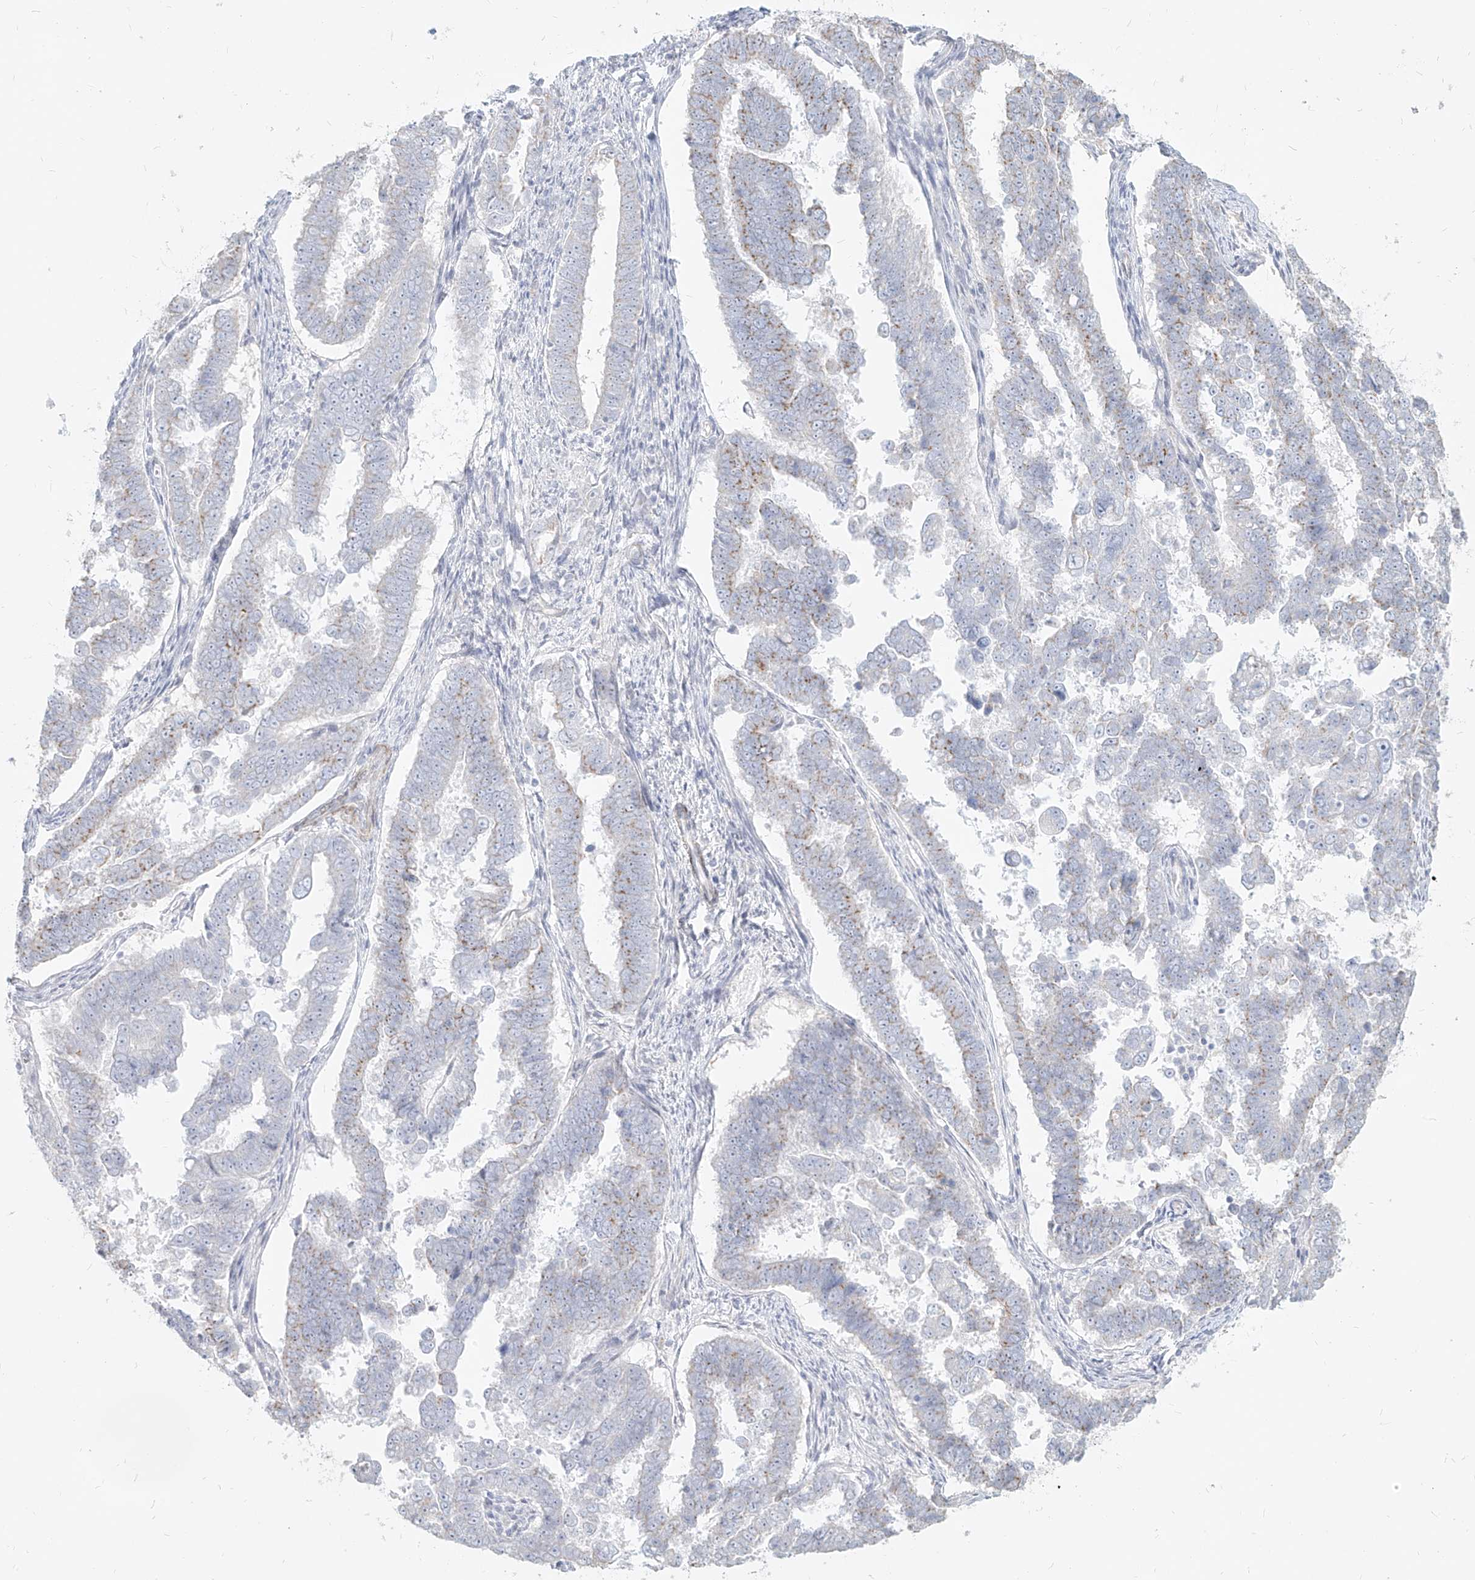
{"staining": {"intensity": "negative", "quantity": "none", "location": "none"}, "tissue": "endometrial cancer", "cell_type": "Tumor cells", "image_type": "cancer", "snomed": [{"axis": "morphology", "description": "Adenocarcinoma, NOS"}, {"axis": "topography", "description": "Endometrium"}], "caption": "Tumor cells are negative for brown protein staining in endometrial cancer.", "gene": "ITPKB", "patient": {"sex": "female", "age": 75}}